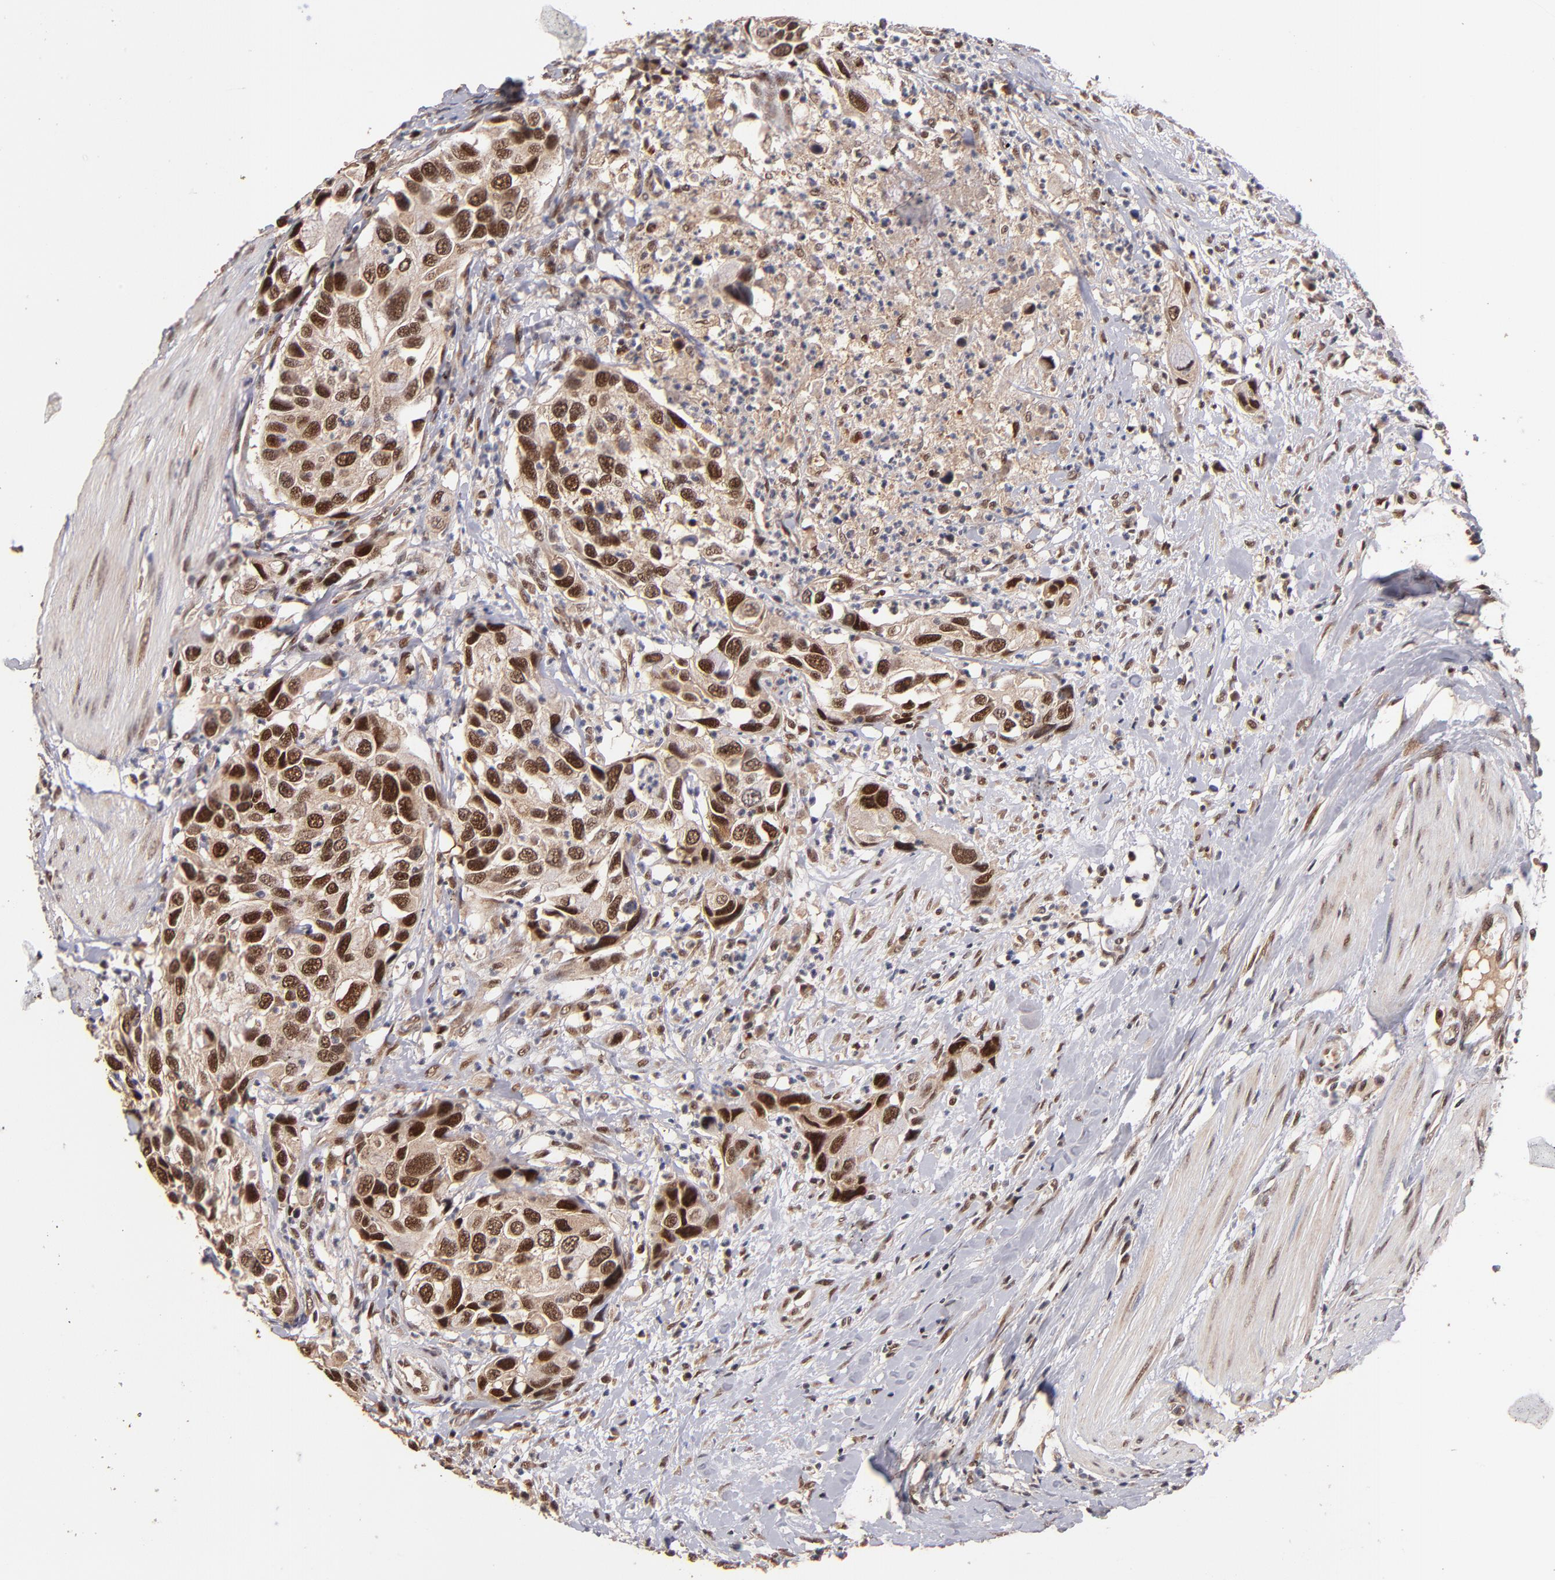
{"staining": {"intensity": "strong", "quantity": ">75%", "location": "cytoplasmic/membranous,nuclear"}, "tissue": "urothelial cancer", "cell_type": "Tumor cells", "image_type": "cancer", "snomed": [{"axis": "morphology", "description": "Urothelial carcinoma, High grade"}, {"axis": "topography", "description": "Urinary bladder"}], "caption": "Immunohistochemistry (IHC) (DAB (3,3'-diaminobenzidine)) staining of high-grade urothelial carcinoma displays strong cytoplasmic/membranous and nuclear protein staining in approximately >75% of tumor cells. The protein of interest is stained brown, and the nuclei are stained in blue (DAB IHC with brightfield microscopy, high magnification).", "gene": "EAPP", "patient": {"sex": "male", "age": 66}}